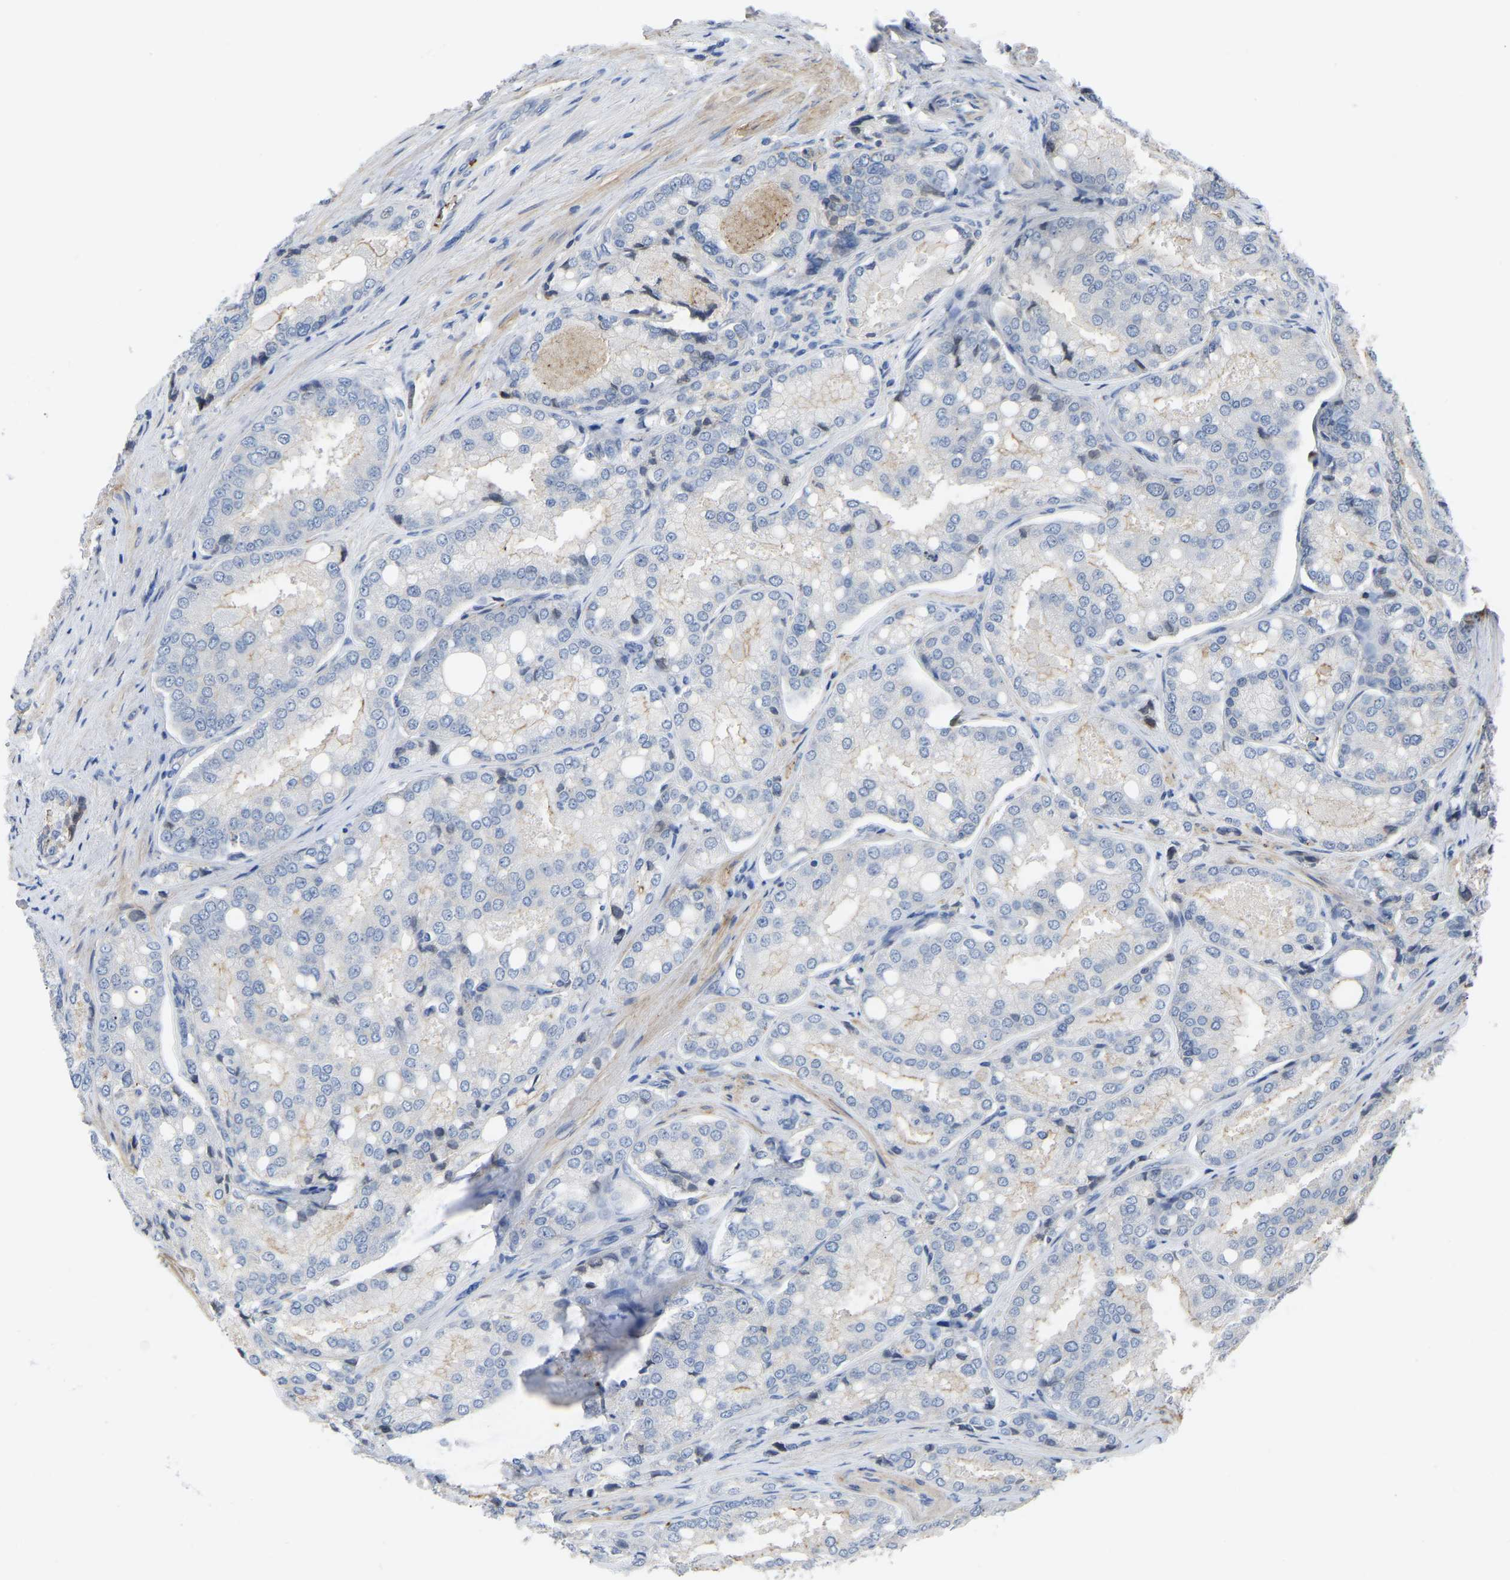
{"staining": {"intensity": "negative", "quantity": "none", "location": "none"}, "tissue": "prostate cancer", "cell_type": "Tumor cells", "image_type": "cancer", "snomed": [{"axis": "morphology", "description": "Adenocarcinoma, High grade"}, {"axis": "topography", "description": "Prostate"}], "caption": "Tumor cells show no significant staining in prostate high-grade adenocarcinoma.", "gene": "ZNF449", "patient": {"sex": "male", "age": 50}}